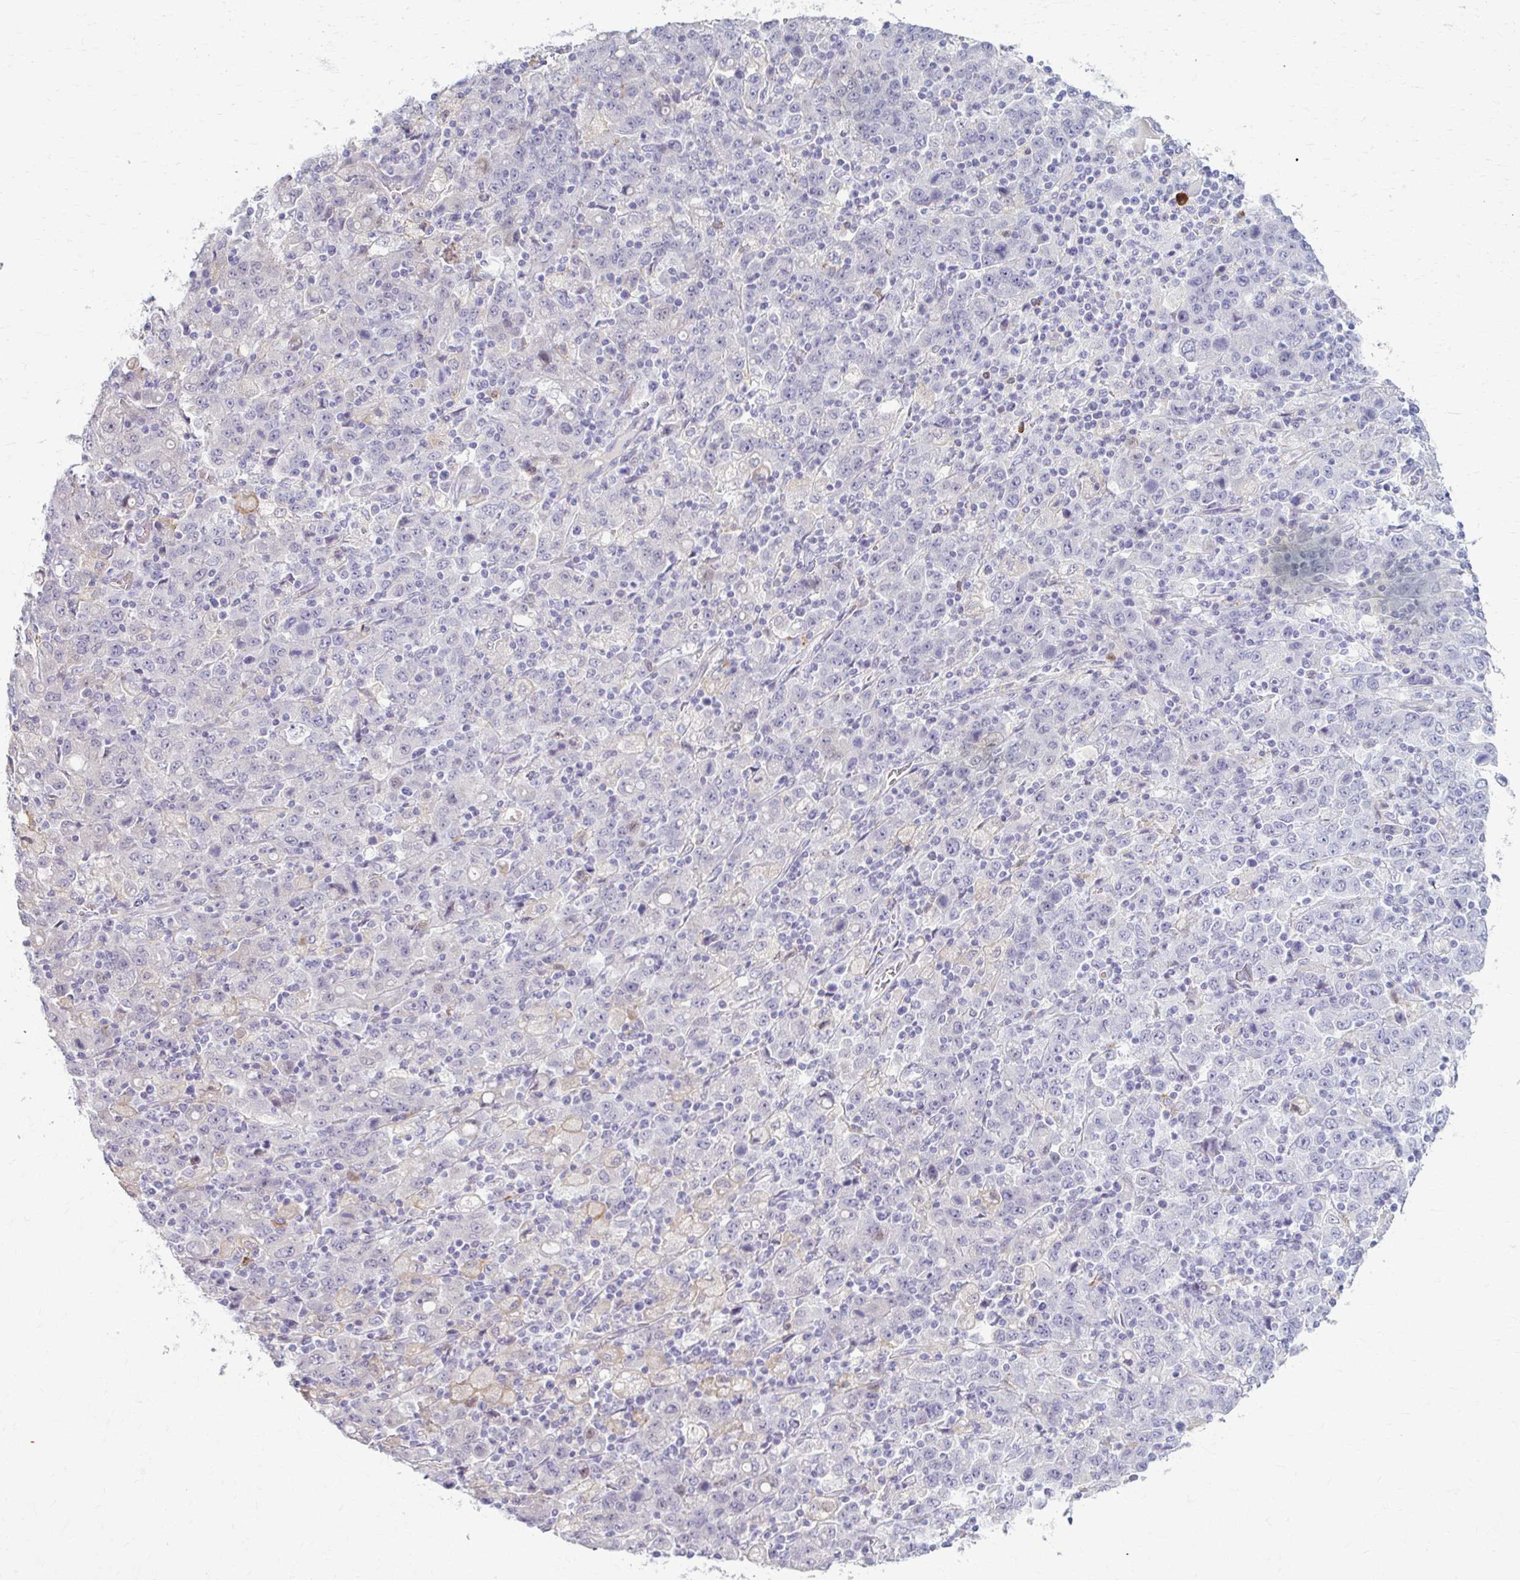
{"staining": {"intensity": "negative", "quantity": "none", "location": "none"}, "tissue": "stomach cancer", "cell_type": "Tumor cells", "image_type": "cancer", "snomed": [{"axis": "morphology", "description": "Adenocarcinoma, NOS"}, {"axis": "topography", "description": "Stomach, upper"}], "caption": "A high-resolution micrograph shows immunohistochemistry (IHC) staining of adenocarcinoma (stomach), which exhibits no significant staining in tumor cells. The staining was performed using DAB (3,3'-diaminobenzidine) to visualize the protein expression in brown, while the nuclei were stained in blue with hematoxylin (Magnification: 20x).", "gene": "LDLRAP1", "patient": {"sex": "male", "age": 69}}